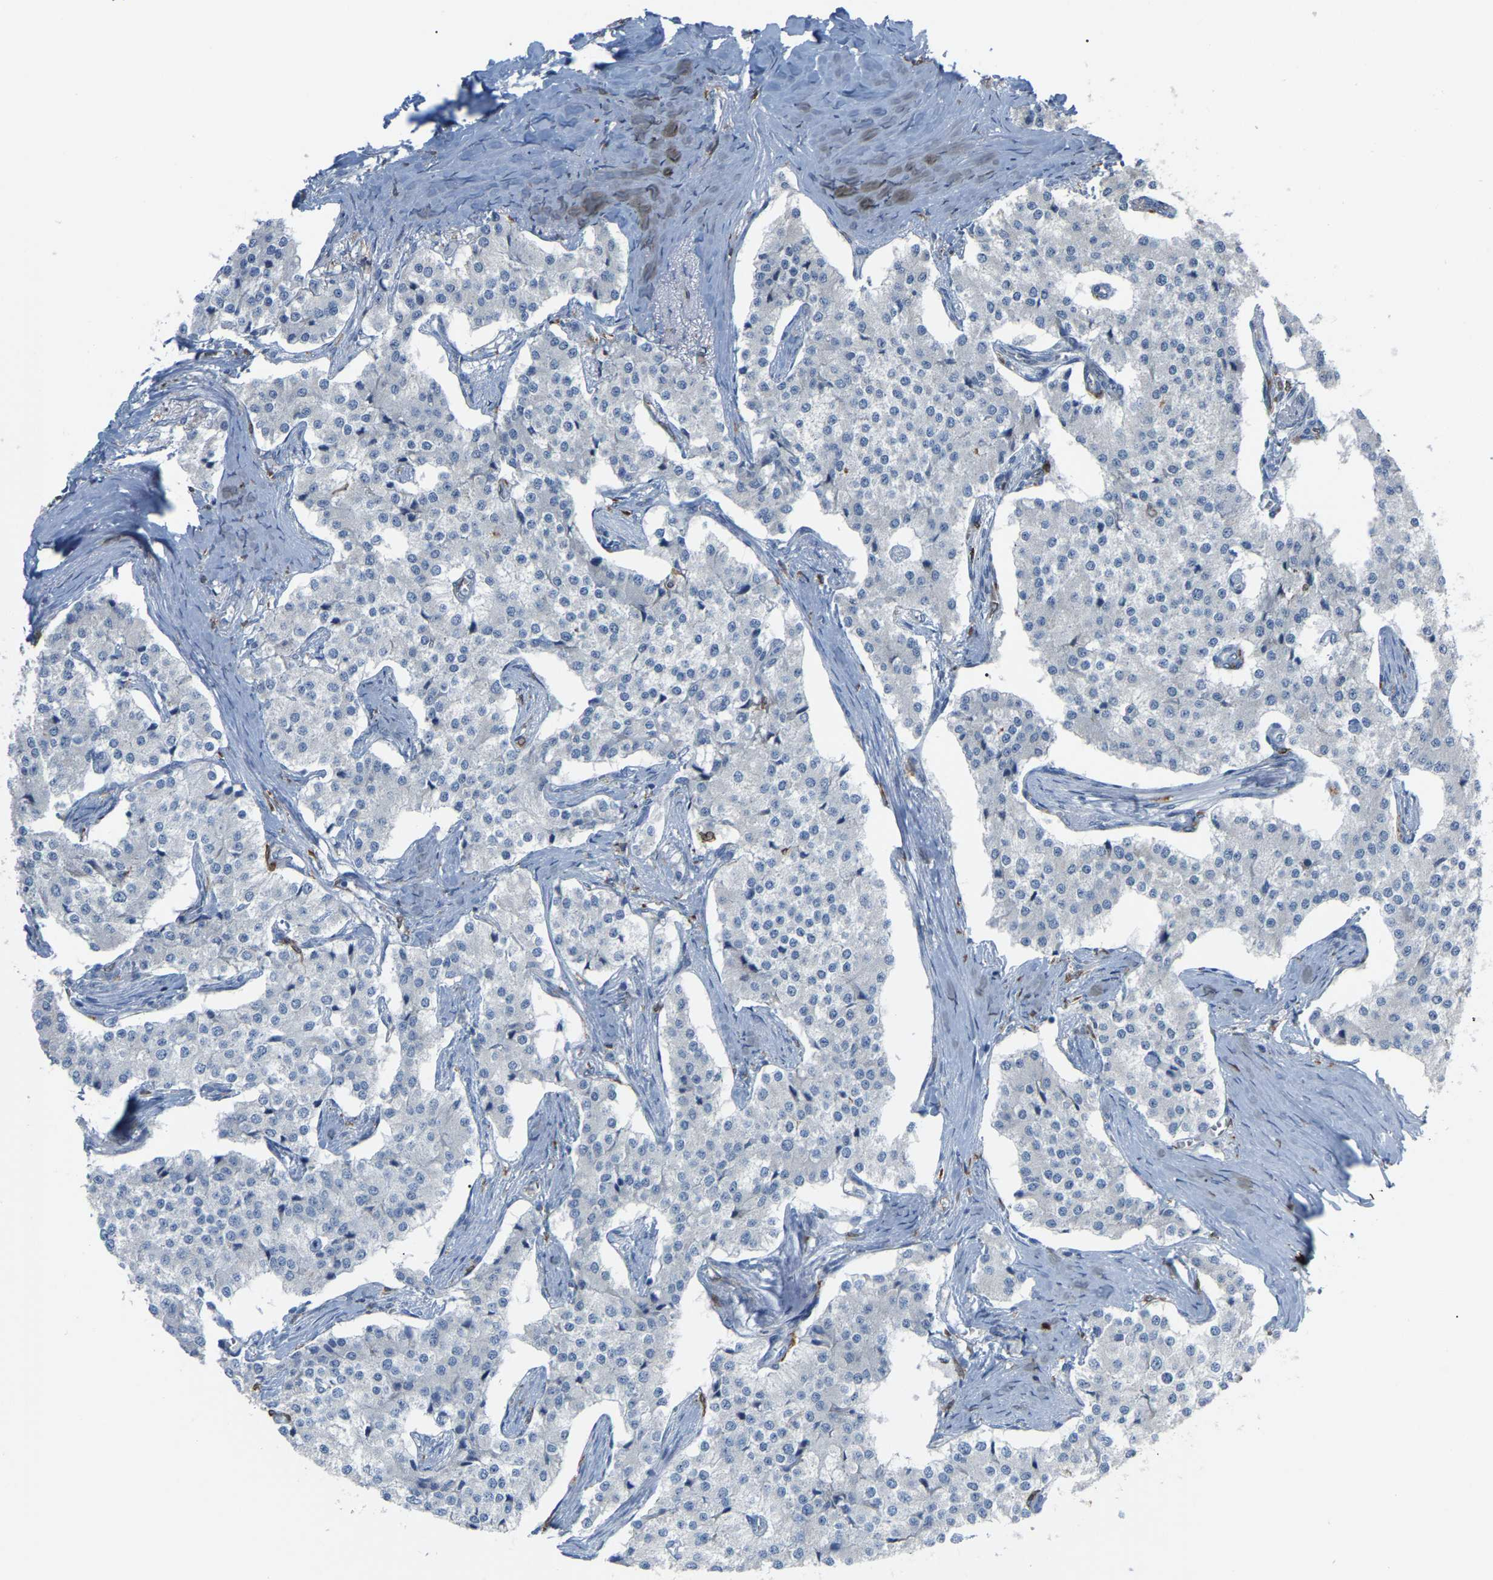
{"staining": {"intensity": "negative", "quantity": "none", "location": "none"}, "tissue": "carcinoid", "cell_type": "Tumor cells", "image_type": "cancer", "snomed": [{"axis": "morphology", "description": "Carcinoid, malignant, NOS"}, {"axis": "topography", "description": "Colon"}], "caption": "Tumor cells are negative for brown protein staining in malignant carcinoid.", "gene": "PTGS1", "patient": {"sex": "female", "age": 52}}